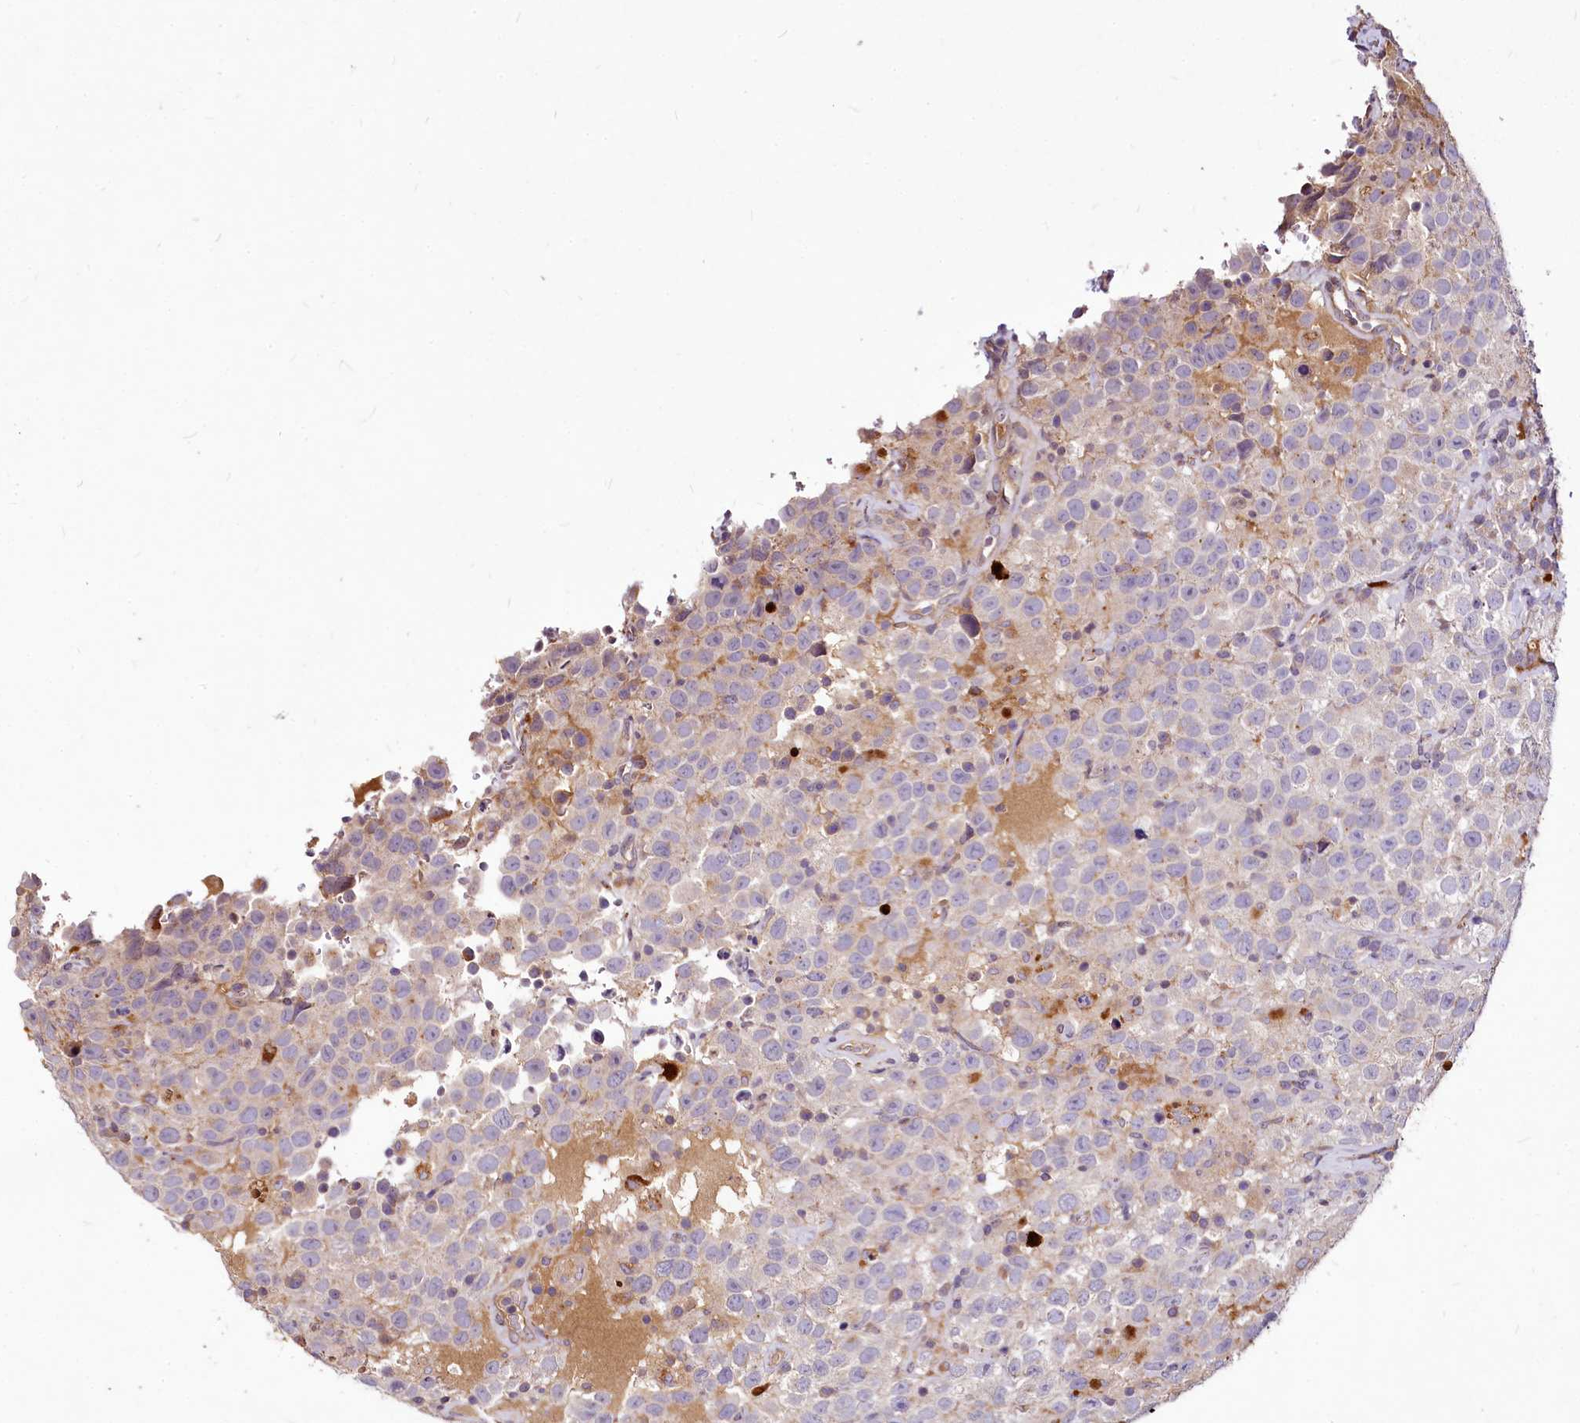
{"staining": {"intensity": "negative", "quantity": "none", "location": "none"}, "tissue": "testis cancer", "cell_type": "Tumor cells", "image_type": "cancer", "snomed": [{"axis": "morphology", "description": "Seminoma, NOS"}, {"axis": "topography", "description": "Testis"}], "caption": "Tumor cells show no significant staining in testis cancer (seminoma).", "gene": "C11orf86", "patient": {"sex": "male", "age": 41}}